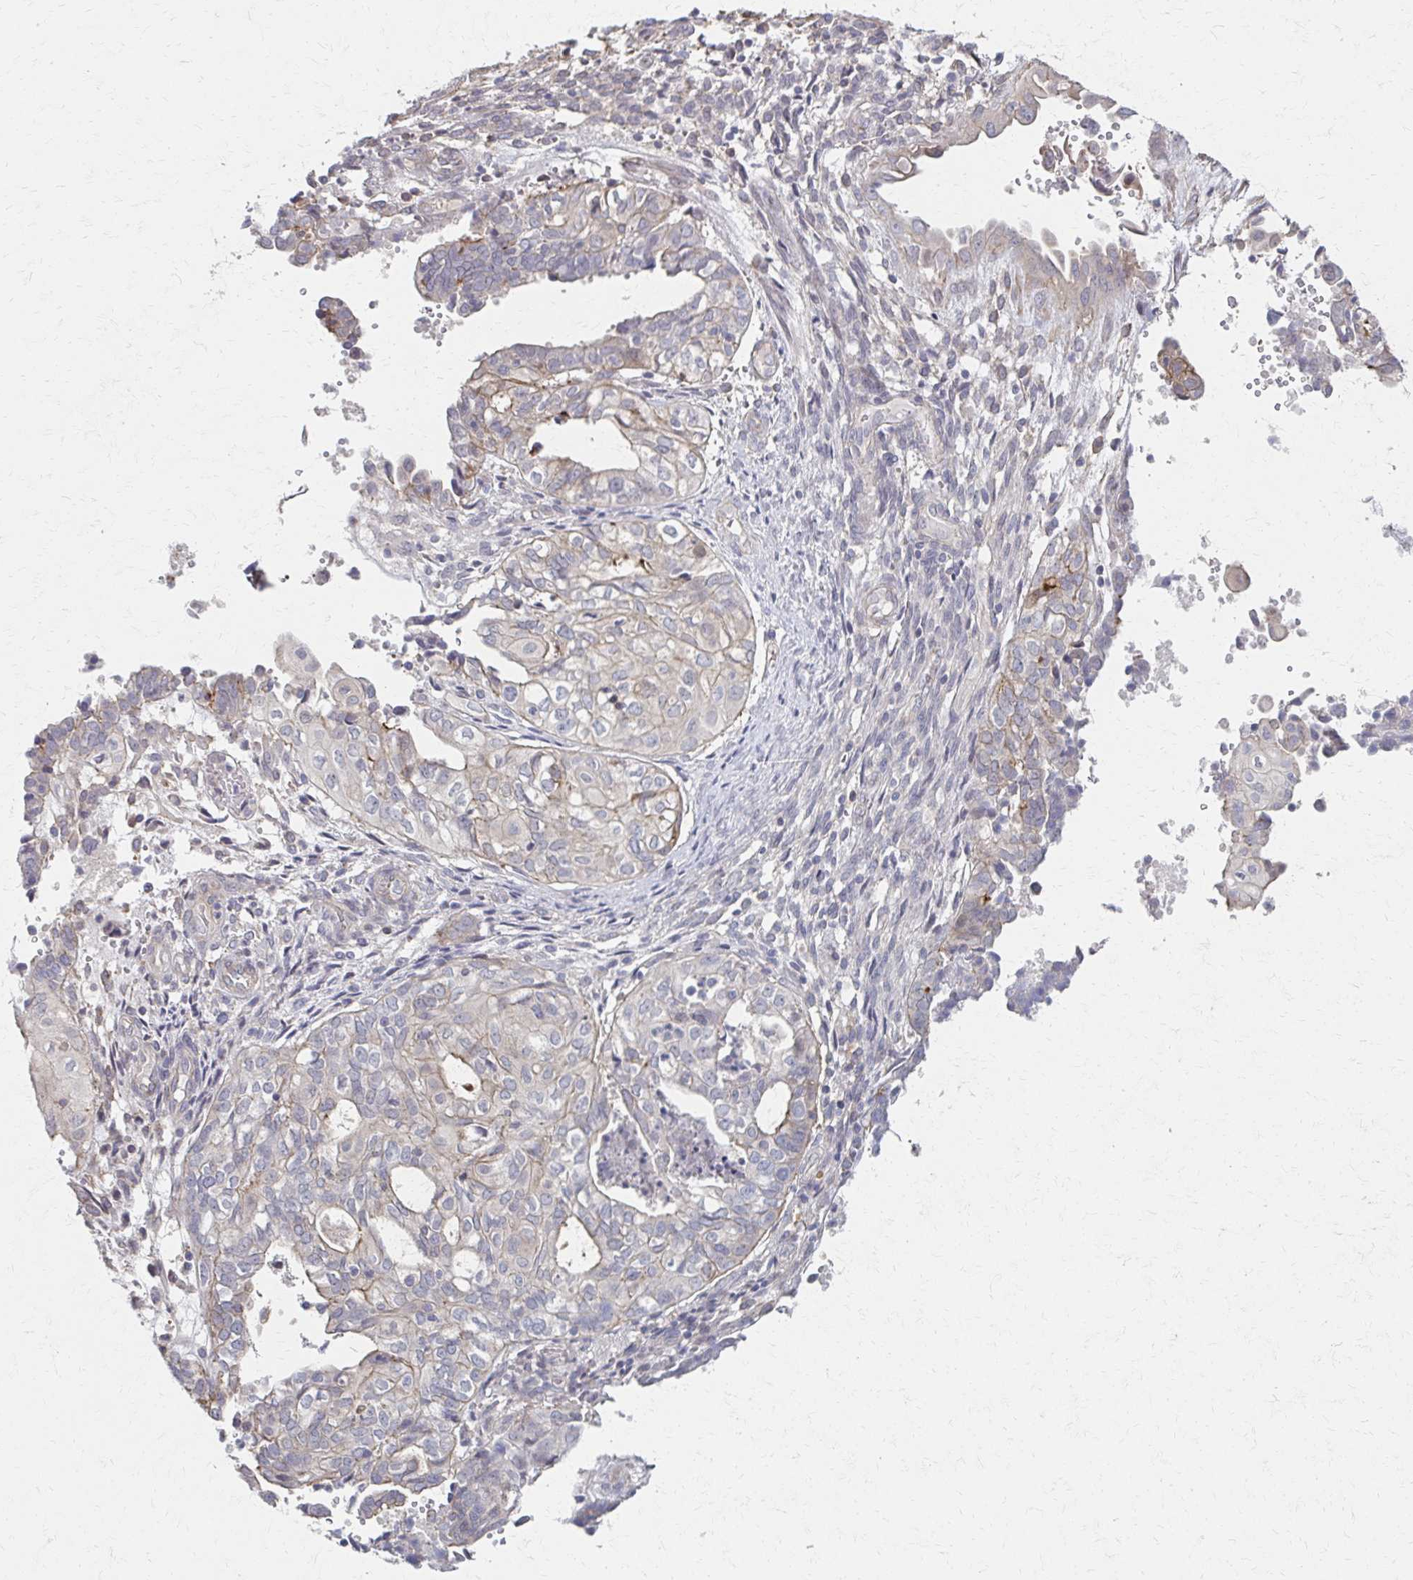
{"staining": {"intensity": "weak", "quantity": "<25%", "location": "cytoplasmic/membranous"}, "tissue": "ovarian cancer", "cell_type": "Tumor cells", "image_type": "cancer", "snomed": [{"axis": "morphology", "description": "Carcinoma, endometroid"}, {"axis": "topography", "description": "Ovary"}], "caption": "Immunohistochemistry photomicrograph of neoplastic tissue: human endometroid carcinoma (ovarian) stained with DAB exhibits no significant protein staining in tumor cells.", "gene": "EOLA2", "patient": {"sex": "female", "age": 64}}